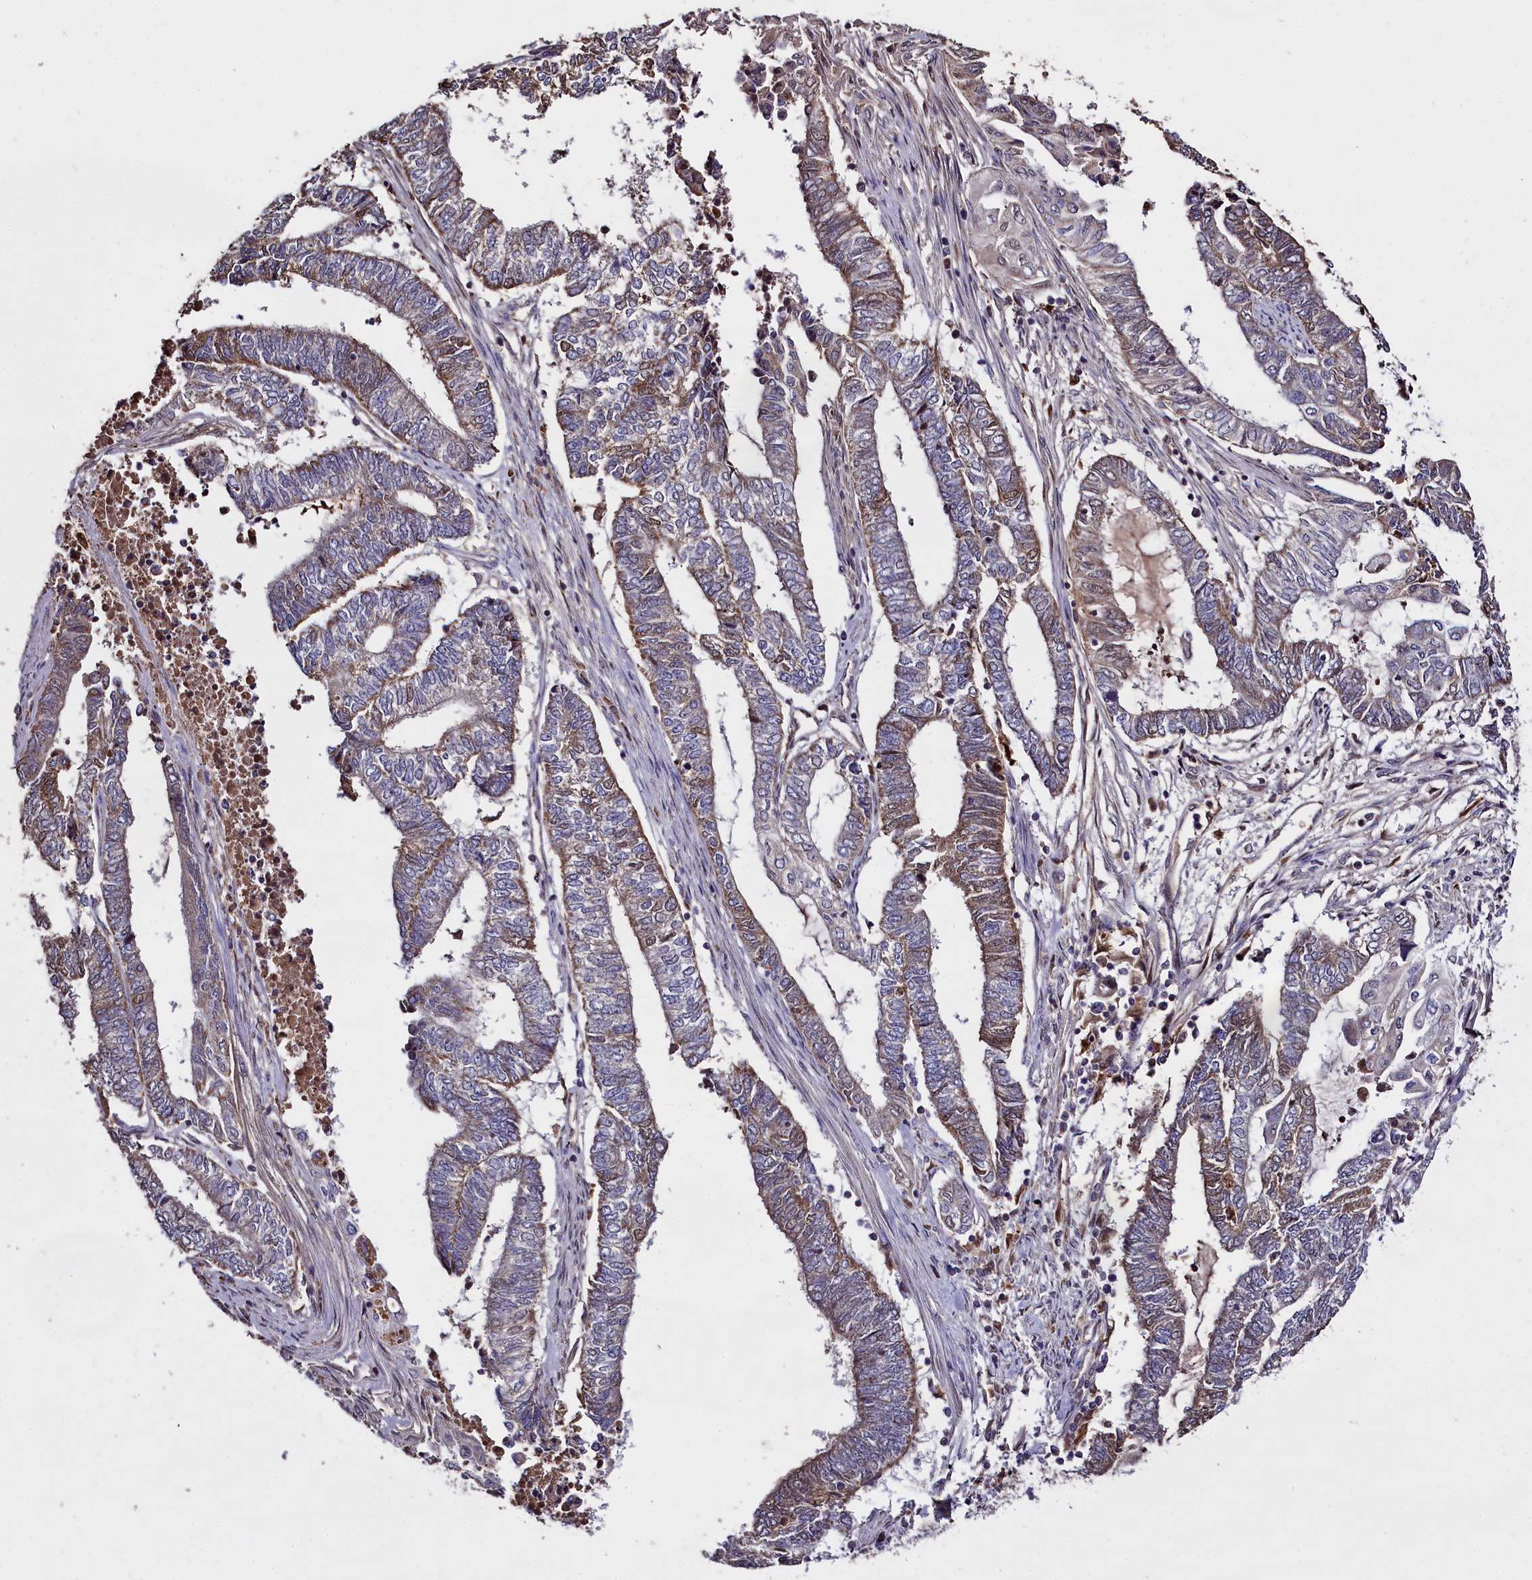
{"staining": {"intensity": "weak", "quantity": "25%-75%", "location": "cytoplasmic/membranous"}, "tissue": "endometrial cancer", "cell_type": "Tumor cells", "image_type": "cancer", "snomed": [{"axis": "morphology", "description": "Adenocarcinoma, NOS"}, {"axis": "topography", "description": "Uterus"}, {"axis": "topography", "description": "Endometrium"}], "caption": "Immunohistochemical staining of endometrial adenocarcinoma shows weak cytoplasmic/membranous protein positivity in about 25%-75% of tumor cells. Nuclei are stained in blue.", "gene": "CLRN2", "patient": {"sex": "female", "age": 70}}